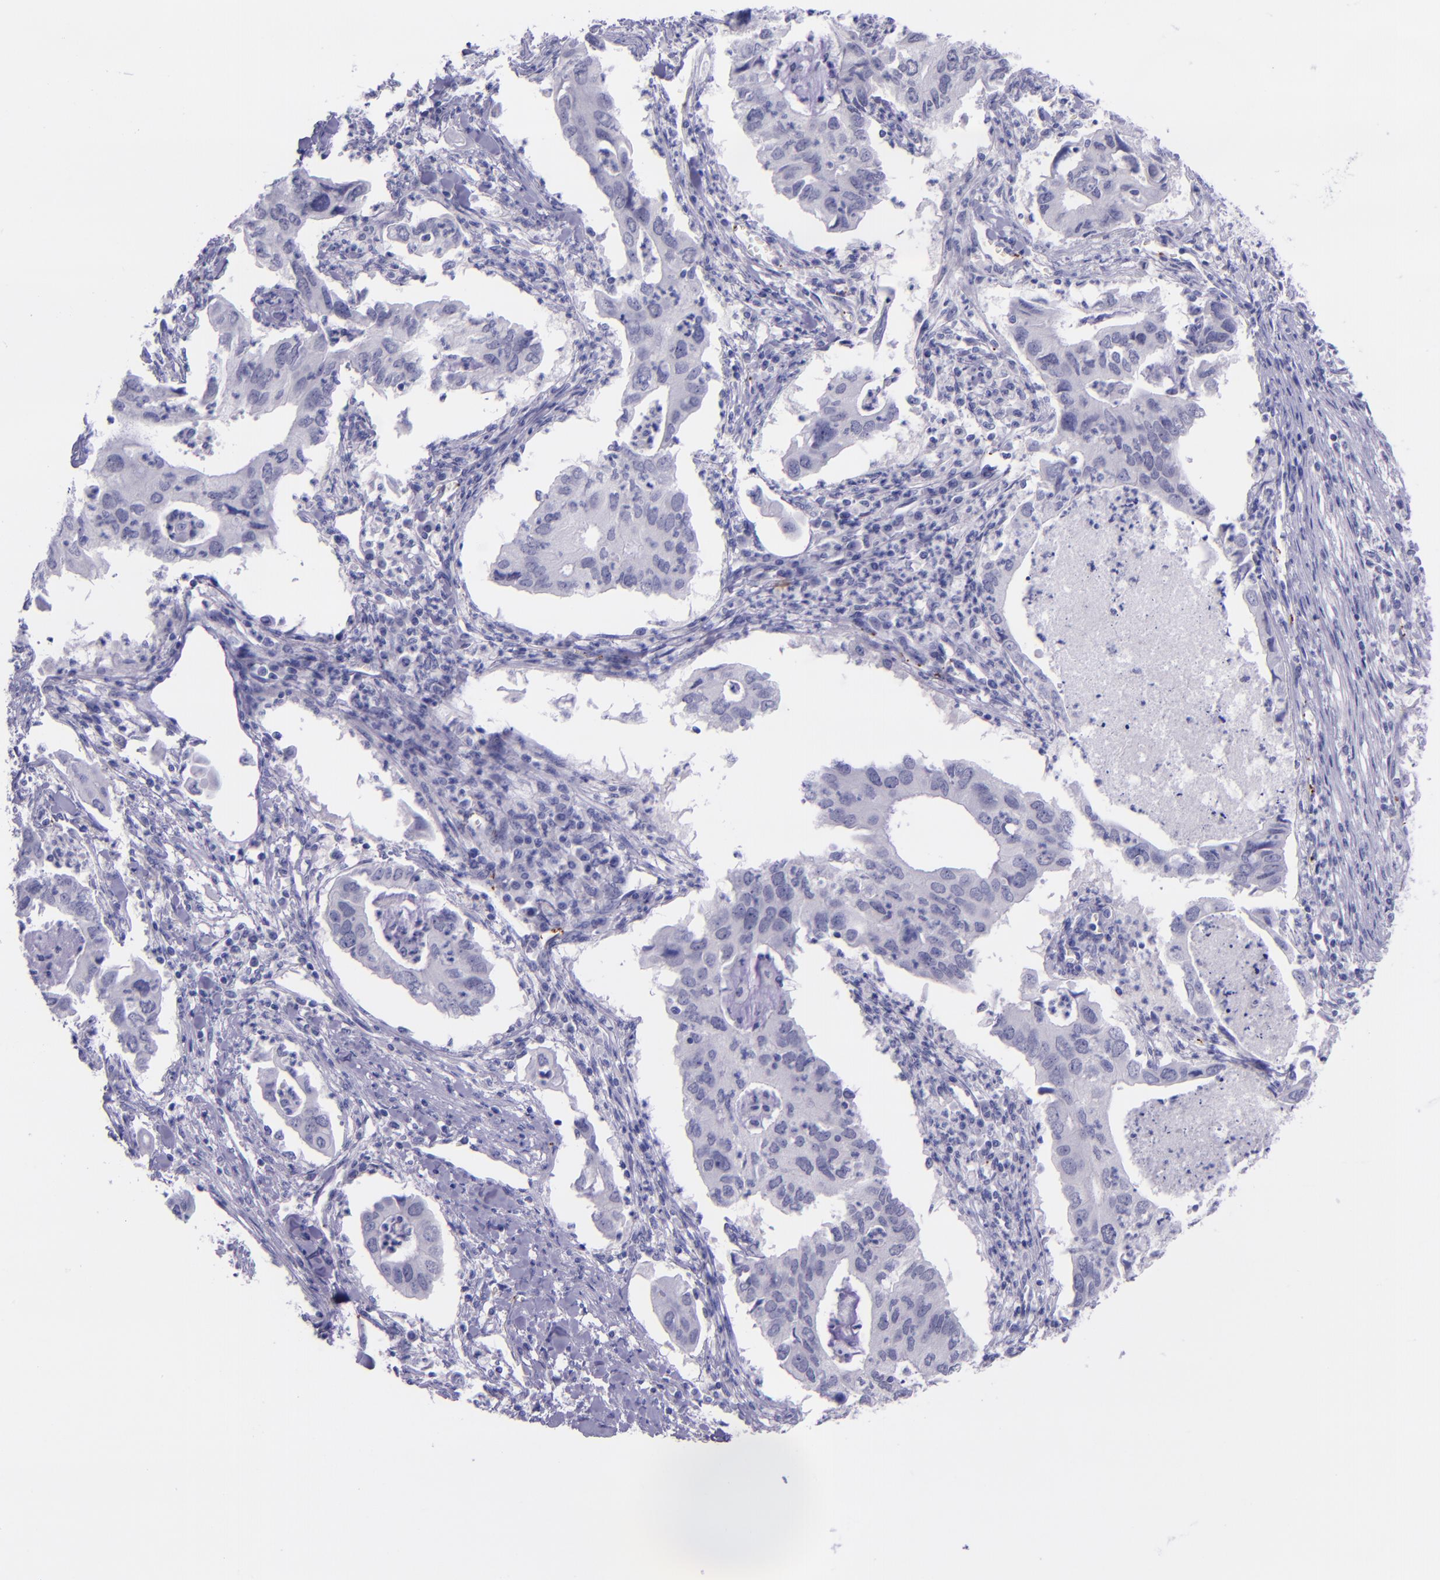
{"staining": {"intensity": "negative", "quantity": "none", "location": "none"}, "tissue": "lung cancer", "cell_type": "Tumor cells", "image_type": "cancer", "snomed": [{"axis": "morphology", "description": "Adenocarcinoma, NOS"}, {"axis": "topography", "description": "Lung"}], "caption": "Immunohistochemistry (IHC) of human lung cancer exhibits no expression in tumor cells. (Immunohistochemistry, brightfield microscopy, high magnification).", "gene": "SELE", "patient": {"sex": "male", "age": 48}}